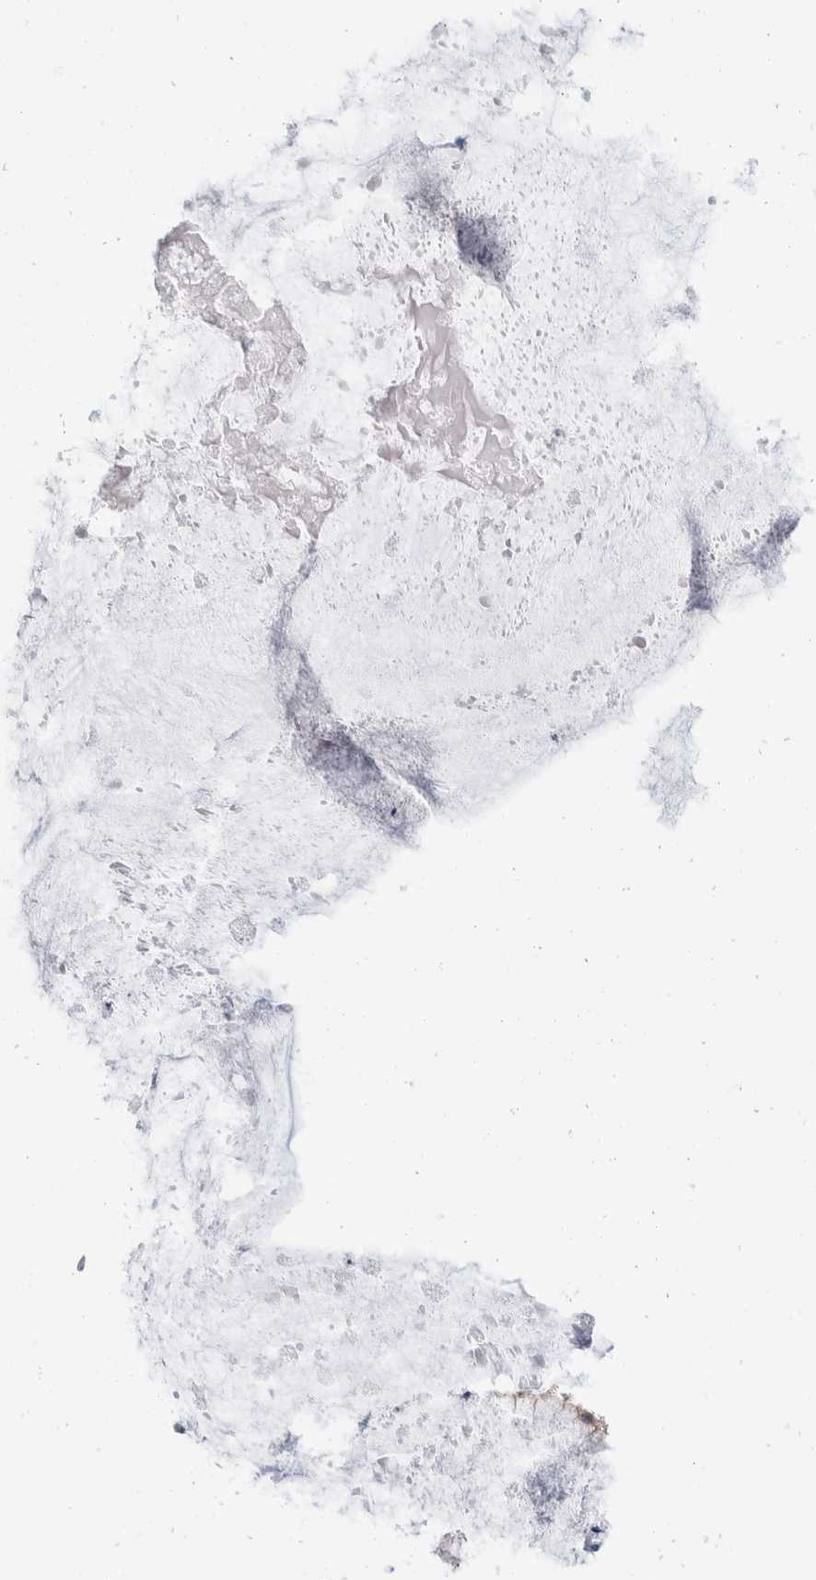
{"staining": {"intensity": "weak", "quantity": ">75%", "location": "cytoplasmic/membranous"}, "tissue": "ovarian cancer", "cell_type": "Tumor cells", "image_type": "cancer", "snomed": [{"axis": "morphology", "description": "Cystadenocarcinoma, mucinous, NOS"}, {"axis": "topography", "description": "Ovary"}], "caption": "Ovarian mucinous cystadenocarcinoma stained with IHC reveals weak cytoplasmic/membranous expression in approximately >75% of tumor cells. The protein is shown in brown color, while the nuclei are stained blue.", "gene": "TMEM245", "patient": {"sex": "female", "age": 57}}